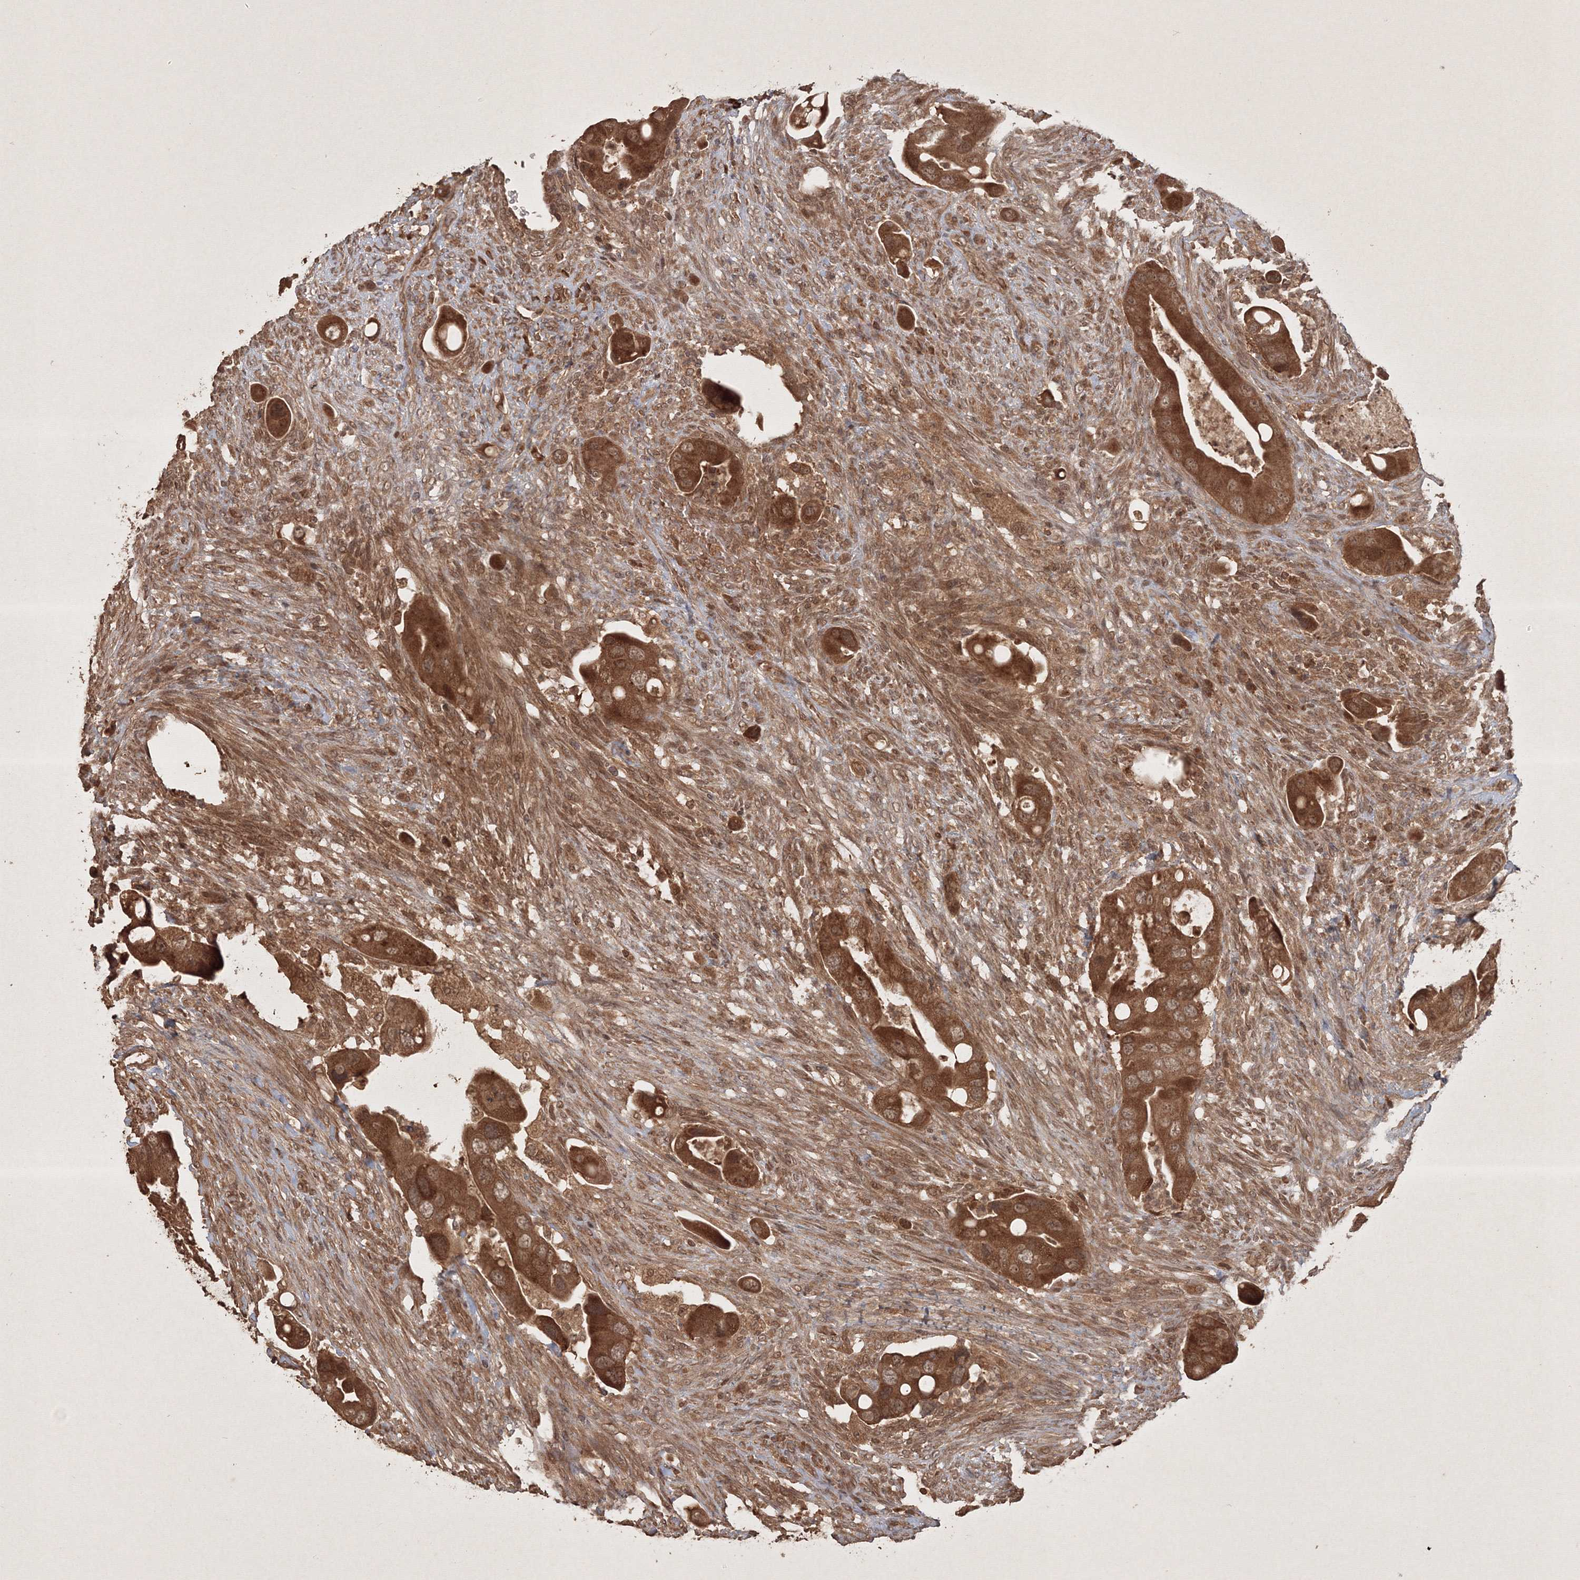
{"staining": {"intensity": "moderate", "quantity": ">75%", "location": "cytoplasmic/membranous,nuclear"}, "tissue": "colorectal cancer", "cell_type": "Tumor cells", "image_type": "cancer", "snomed": [{"axis": "morphology", "description": "Adenocarcinoma, NOS"}, {"axis": "topography", "description": "Rectum"}], "caption": "Protein staining of colorectal cancer tissue displays moderate cytoplasmic/membranous and nuclear positivity in about >75% of tumor cells.", "gene": "PELI3", "patient": {"sex": "female", "age": 57}}